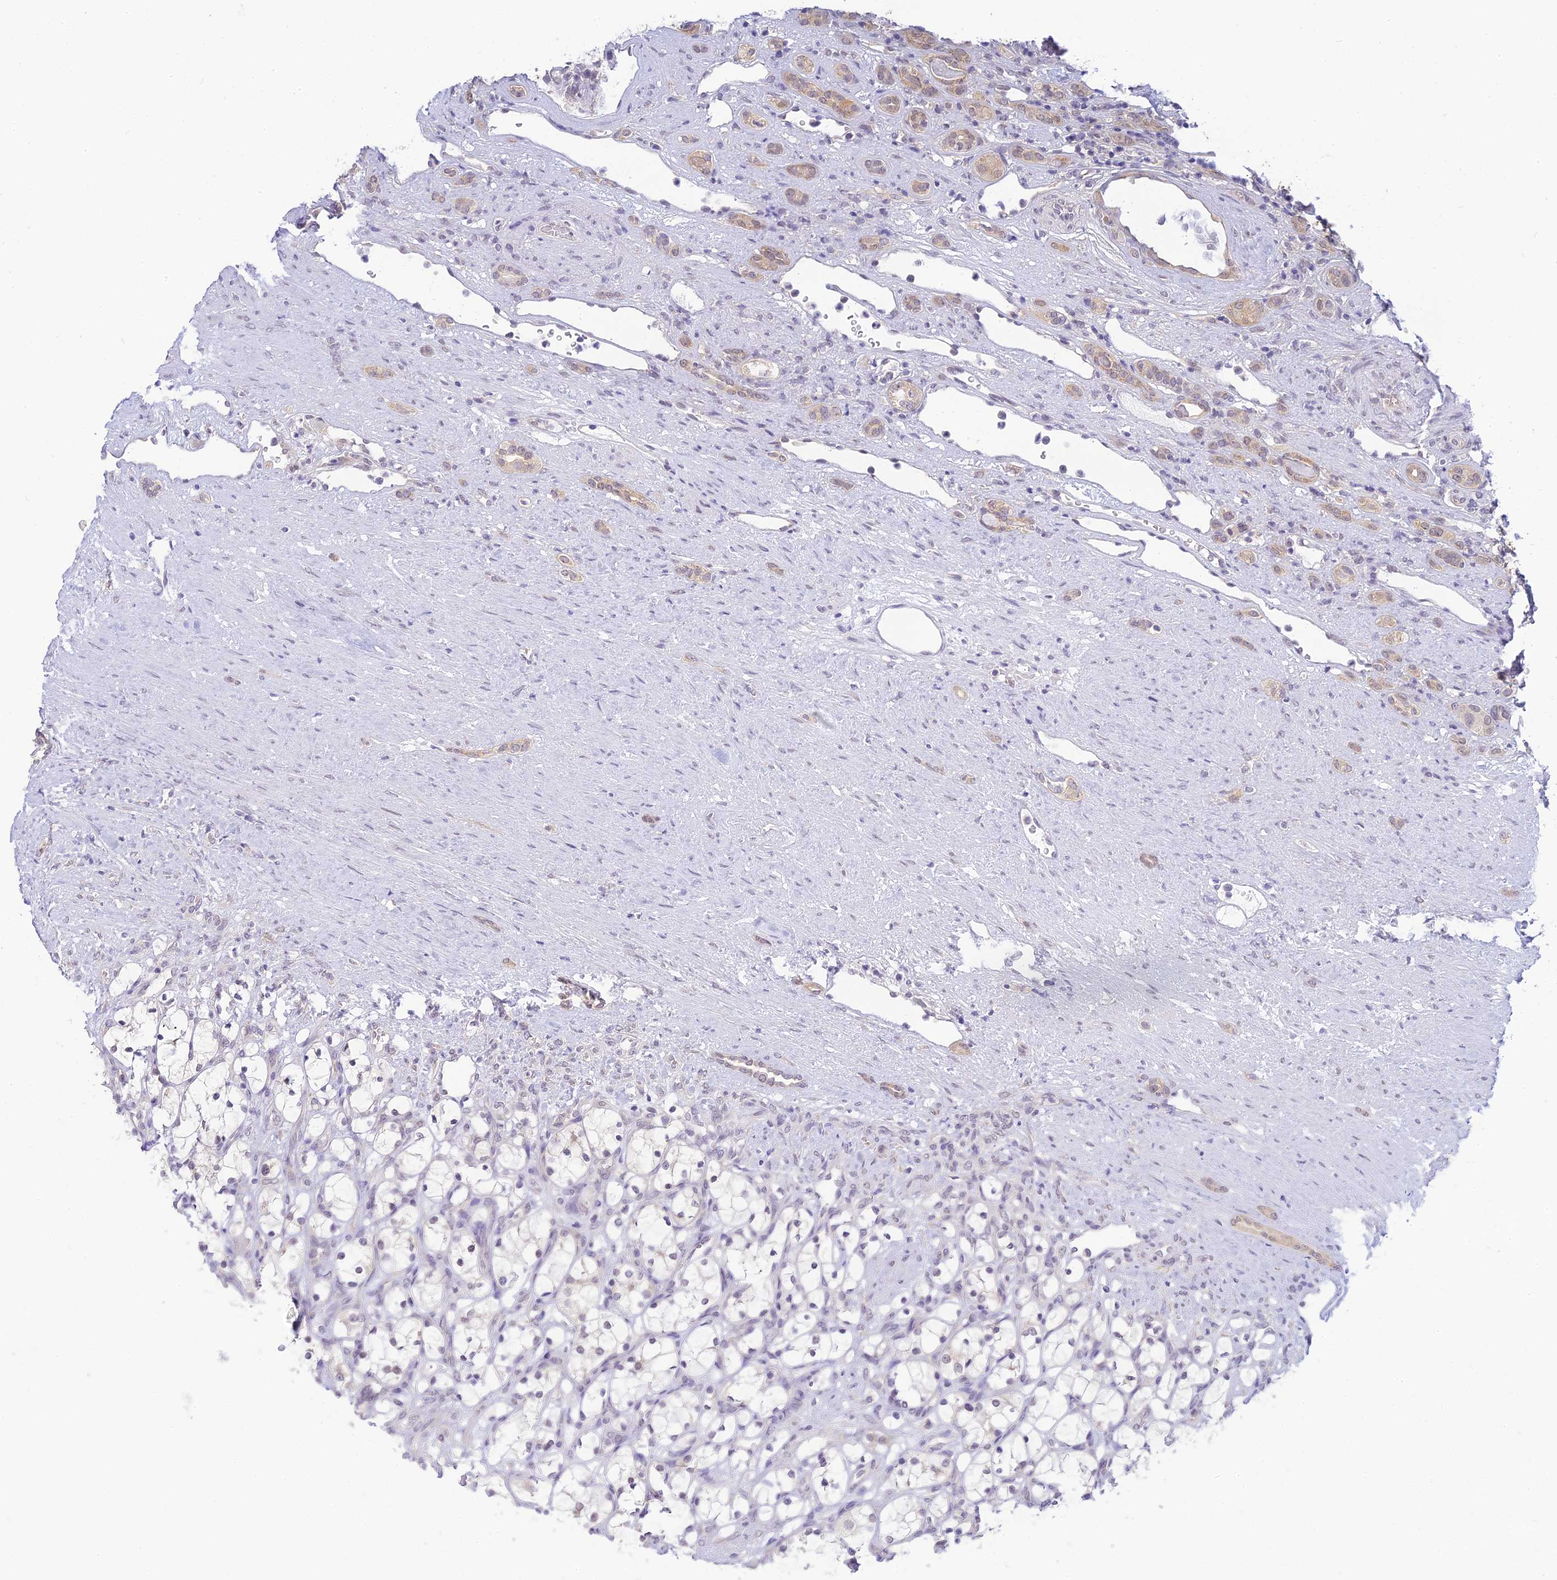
{"staining": {"intensity": "negative", "quantity": "none", "location": "none"}, "tissue": "renal cancer", "cell_type": "Tumor cells", "image_type": "cancer", "snomed": [{"axis": "morphology", "description": "Adenocarcinoma, NOS"}, {"axis": "topography", "description": "Kidney"}], "caption": "Human renal cancer stained for a protein using immunohistochemistry (IHC) exhibits no staining in tumor cells.", "gene": "SKIC8", "patient": {"sex": "female", "age": 69}}